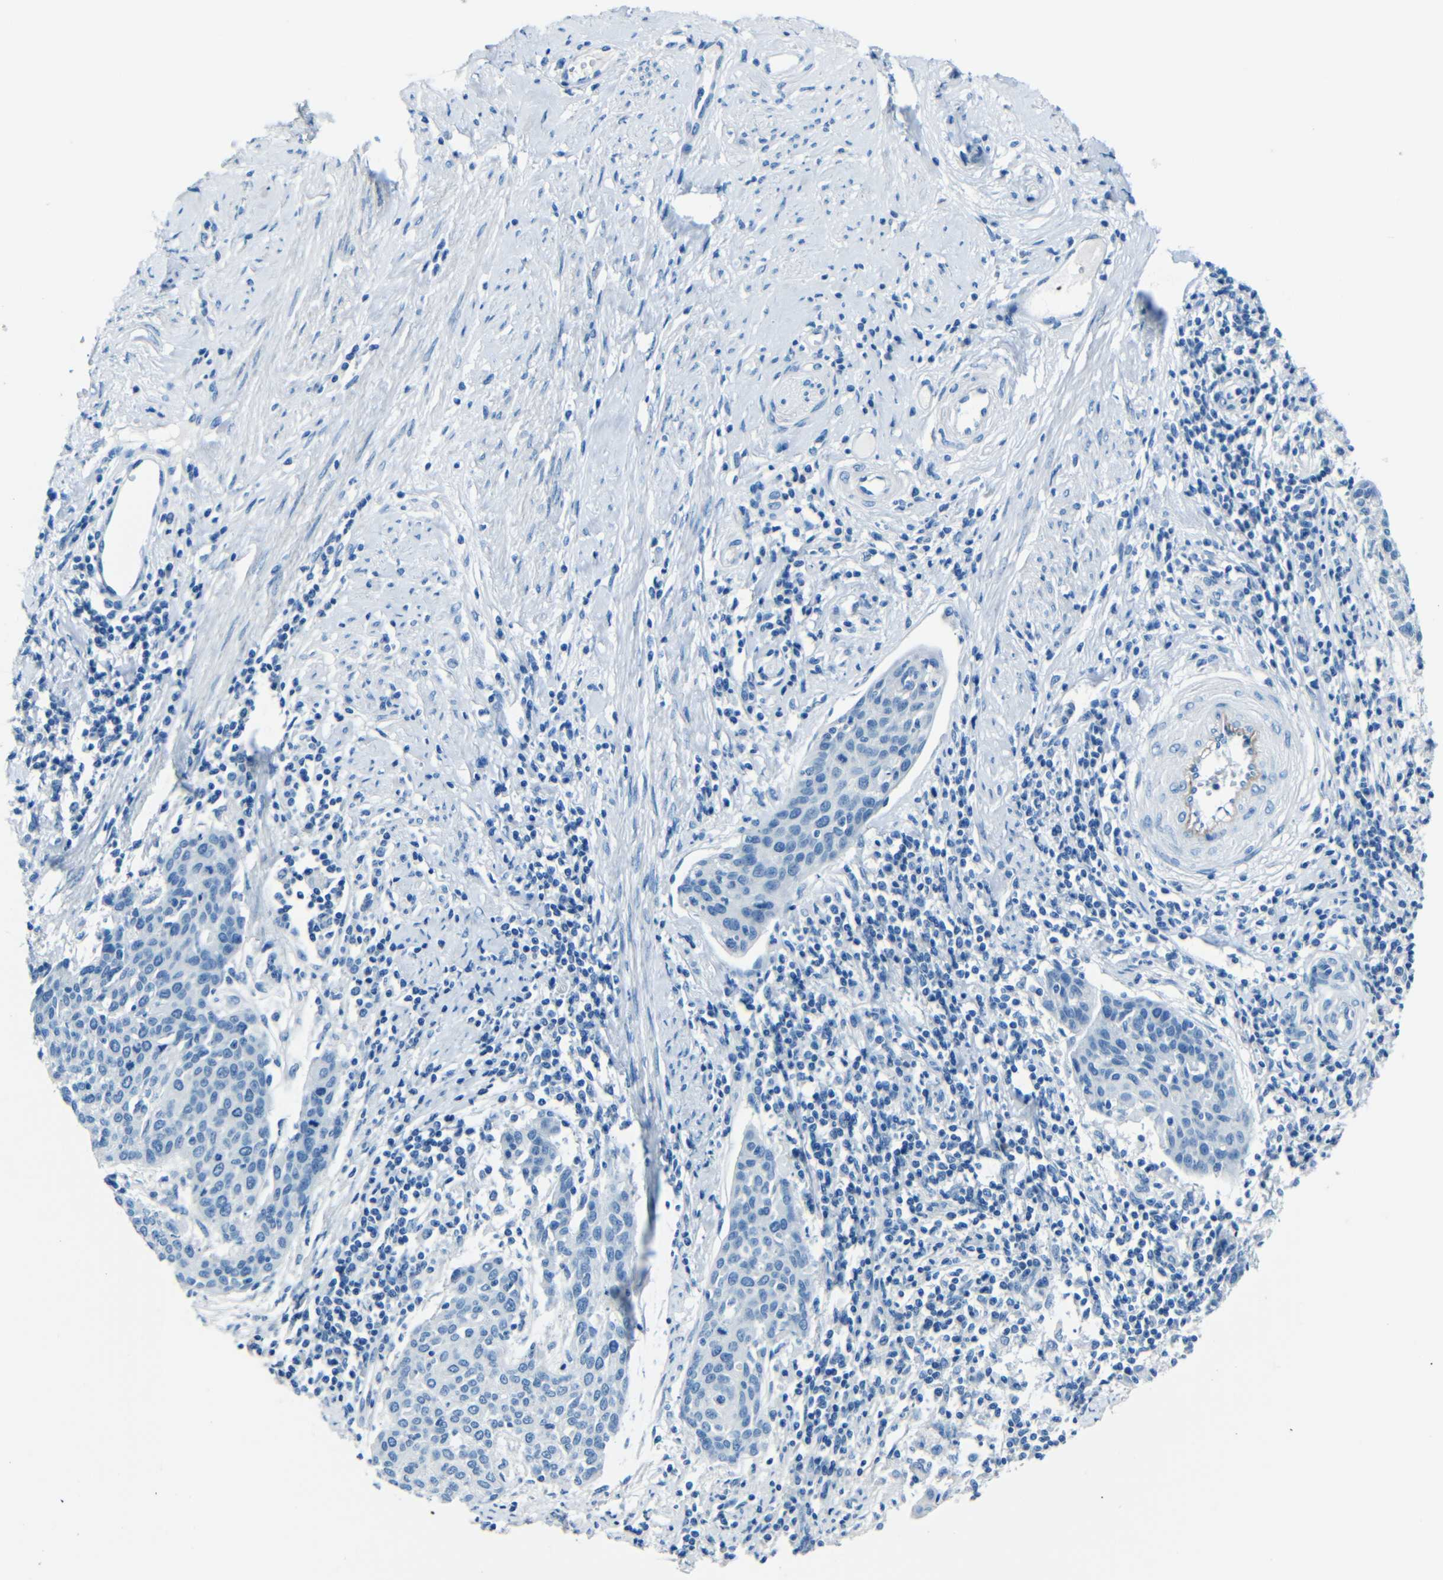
{"staining": {"intensity": "negative", "quantity": "none", "location": "none"}, "tissue": "cervical cancer", "cell_type": "Tumor cells", "image_type": "cancer", "snomed": [{"axis": "morphology", "description": "Squamous cell carcinoma, NOS"}, {"axis": "topography", "description": "Cervix"}], "caption": "Cervical cancer stained for a protein using immunohistochemistry exhibits no positivity tumor cells.", "gene": "FBN2", "patient": {"sex": "female", "age": 38}}